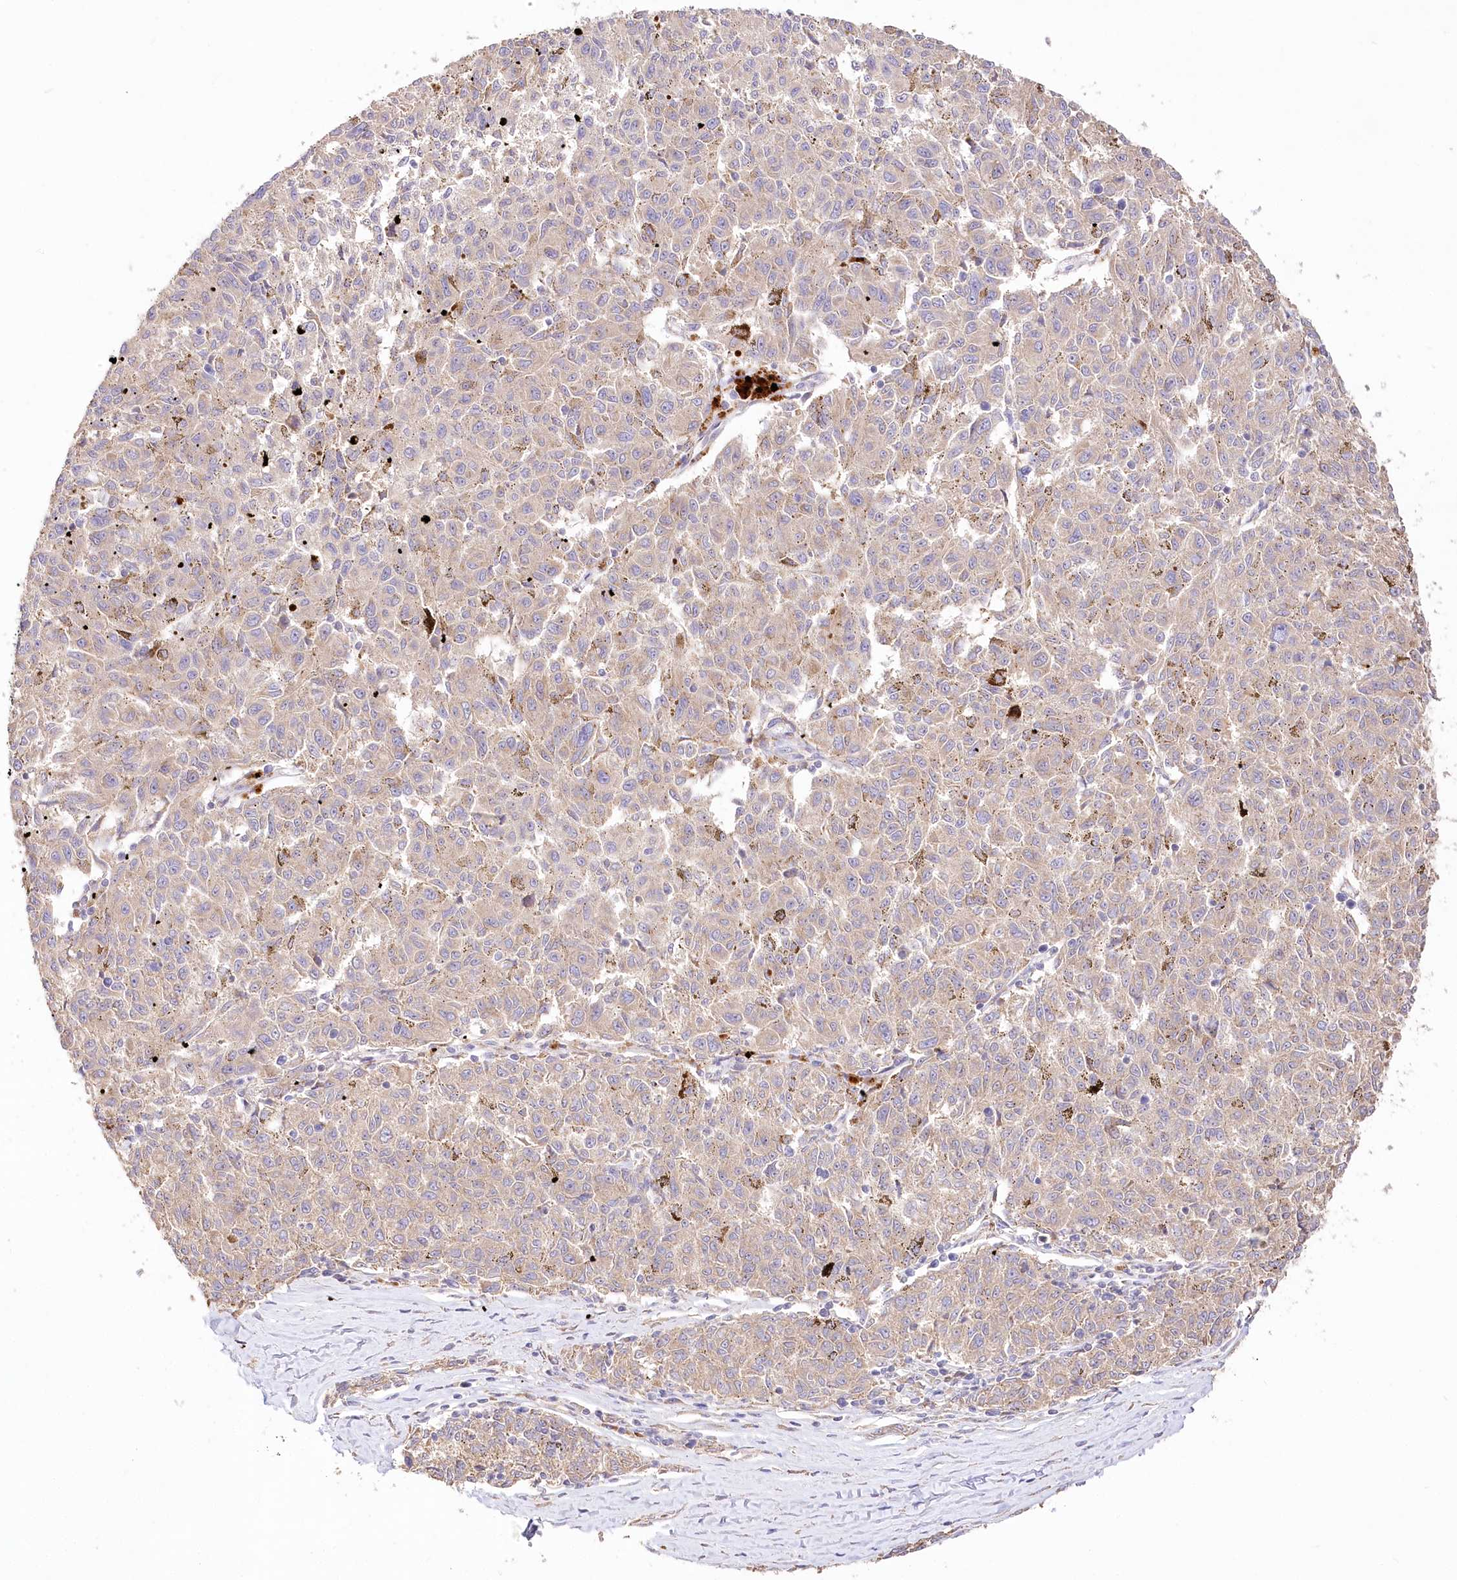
{"staining": {"intensity": "weak", "quantity": "25%-75%", "location": "cytoplasmic/membranous"}, "tissue": "melanoma", "cell_type": "Tumor cells", "image_type": "cancer", "snomed": [{"axis": "morphology", "description": "Malignant melanoma, NOS"}, {"axis": "topography", "description": "Skin"}], "caption": "Immunohistochemistry (DAB (3,3'-diaminobenzidine)) staining of human malignant melanoma exhibits weak cytoplasmic/membranous protein positivity in approximately 25%-75% of tumor cells.", "gene": "DMXL1", "patient": {"sex": "female", "age": 72}}